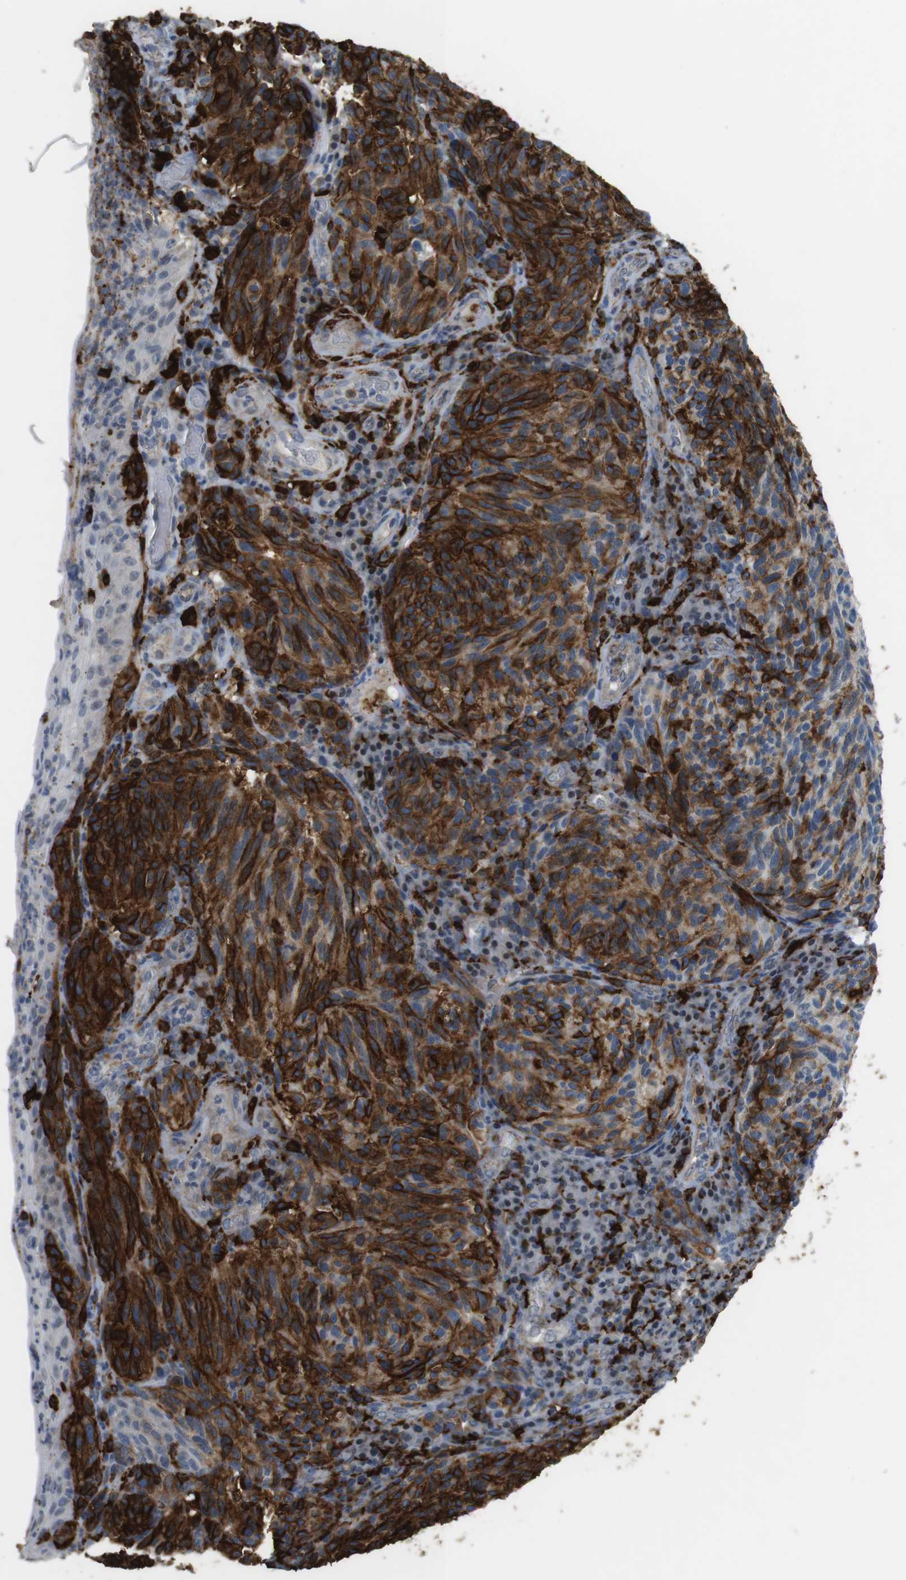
{"staining": {"intensity": "strong", "quantity": ">75%", "location": "cytoplasmic/membranous"}, "tissue": "melanoma", "cell_type": "Tumor cells", "image_type": "cancer", "snomed": [{"axis": "morphology", "description": "Malignant melanoma, NOS"}, {"axis": "topography", "description": "Skin"}], "caption": "Melanoma tissue reveals strong cytoplasmic/membranous positivity in about >75% of tumor cells", "gene": "HLA-DRA", "patient": {"sex": "female", "age": 73}}